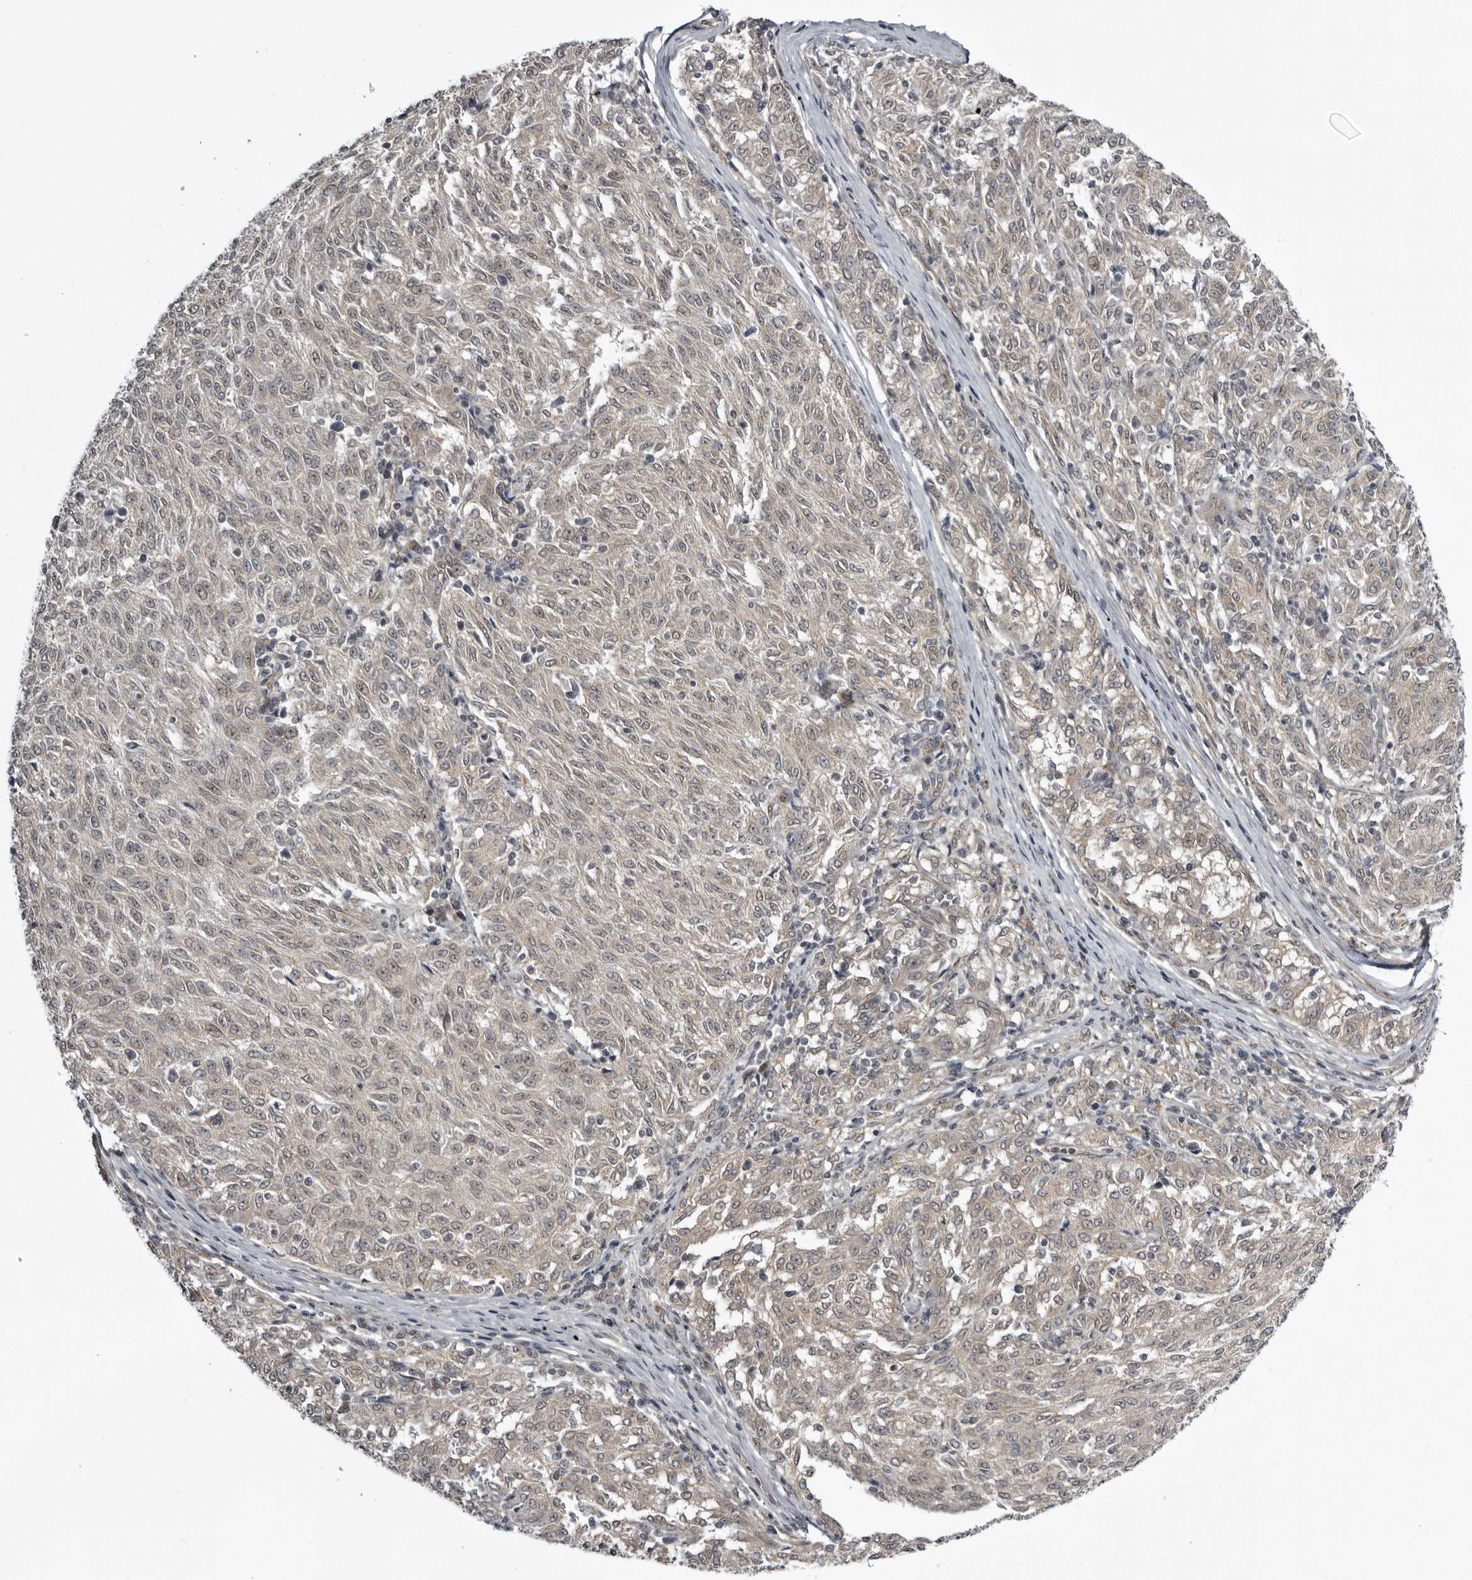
{"staining": {"intensity": "negative", "quantity": "none", "location": "none"}, "tissue": "melanoma", "cell_type": "Tumor cells", "image_type": "cancer", "snomed": [{"axis": "morphology", "description": "Malignant melanoma, NOS"}, {"axis": "topography", "description": "Skin"}], "caption": "IHC of human malignant melanoma reveals no positivity in tumor cells.", "gene": "SNX16", "patient": {"sex": "female", "age": 72}}